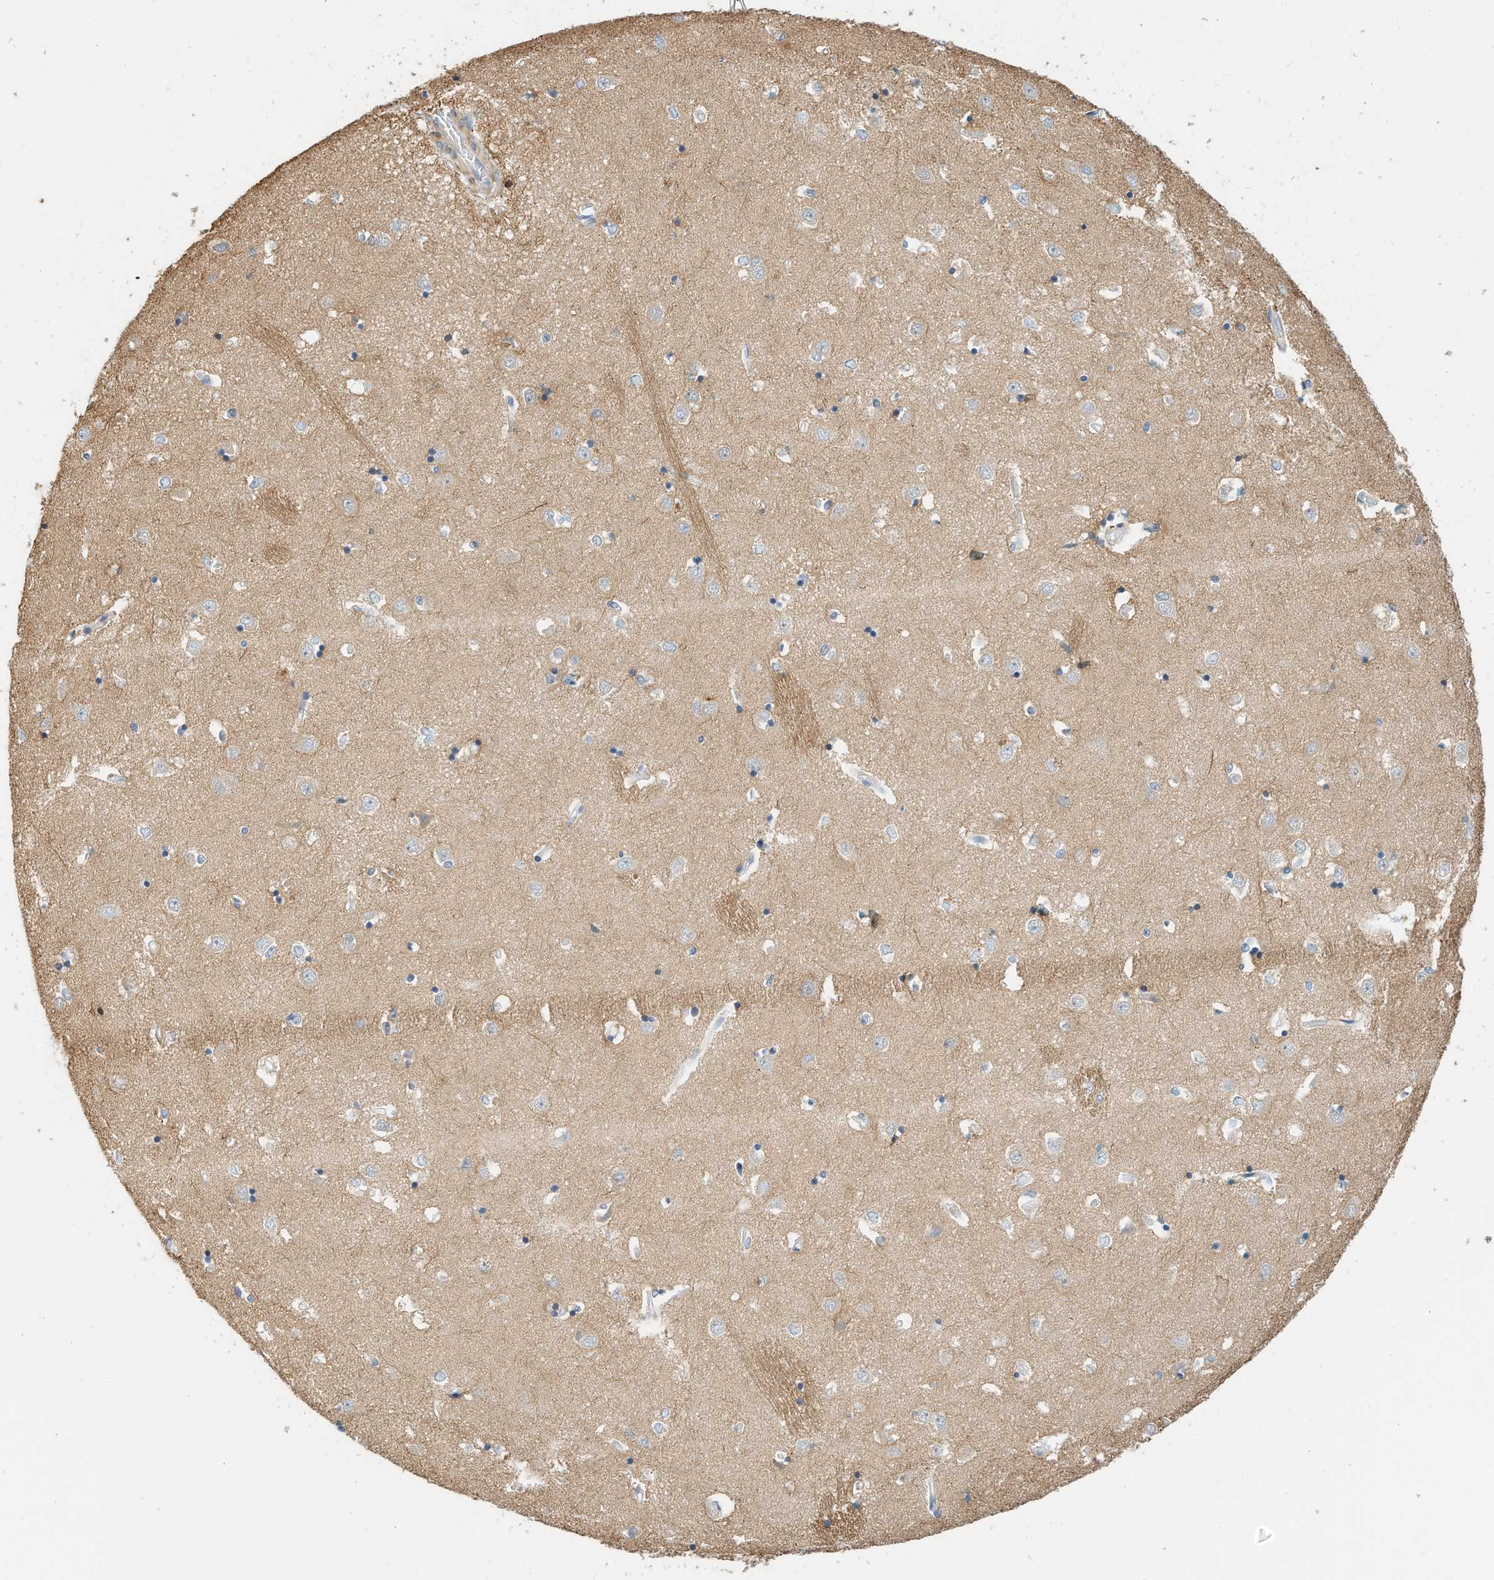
{"staining": {"intensity": "moderate", "quantity": "<25%", "location": "cytoplasmic/membranous"}, "tissue": "caudate", "cell_type": "Glial cells", "image_type": "normal", "snomed": [{"axis": "morphology", "description": "Normal tissue, NOS"}, {"axis": "topography", "description": "Lateral ventricle wall"}], "caption": "High-magnification brightfield microscopy of benign caudate stained with DAB (3,3'-diaminobenzidine) (brown) and counterstained with hematoxylin (blue). glial cells exhibit moderate cytoplasmic/membranous staining is appreciated in approximately<25% of cells. The staining was performed using DAB to visualize the protein expression in brown, while the nuclei were stained in blue with hematoxylin (Magnification: 20x).", "gene": "MICAL1", "patient": {"sex": "male", "age": 45}}